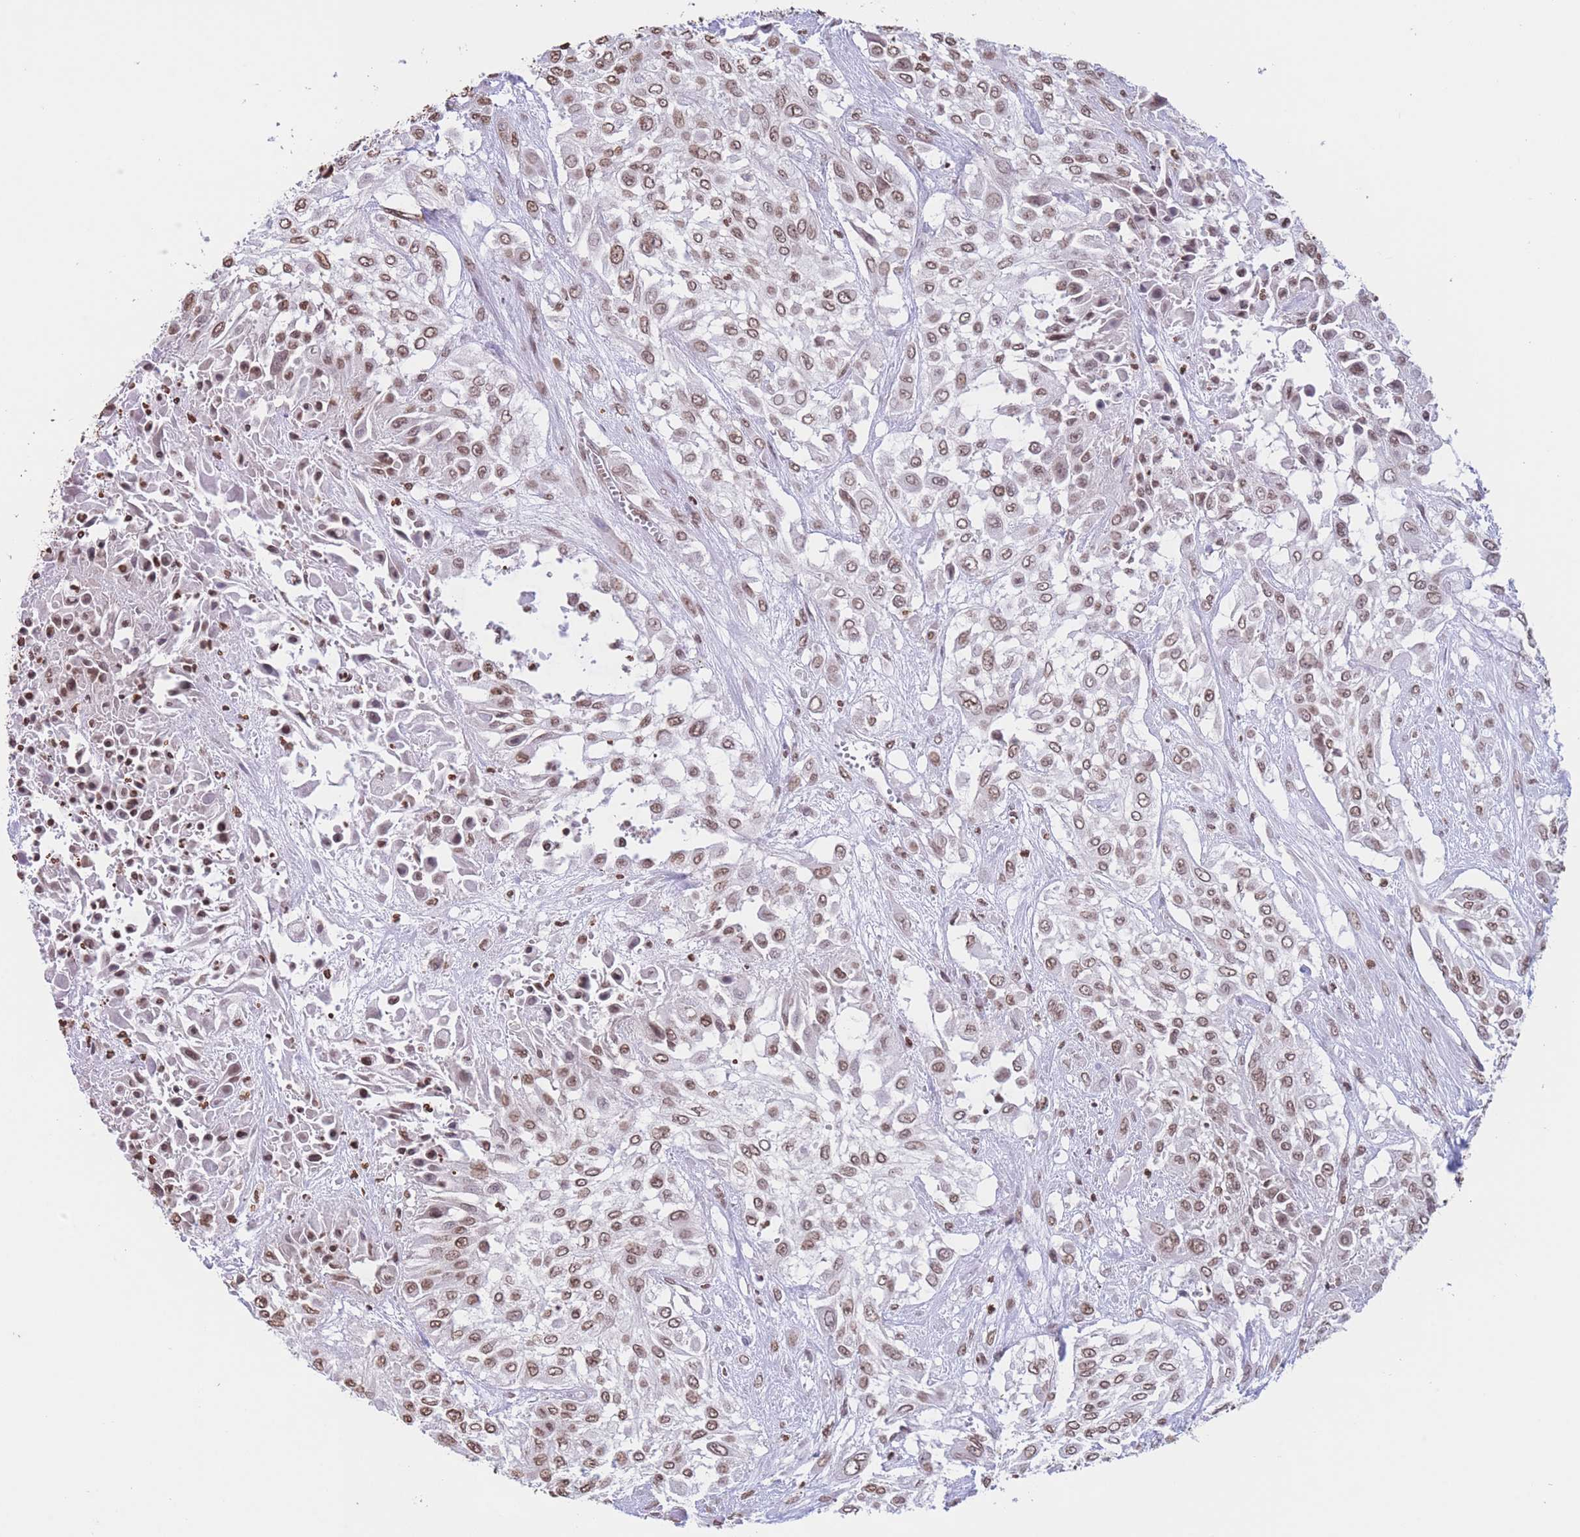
{"staining": {"intensity": "moderate", "quantity": ">75%", "location": "nuclear"}, "tissue": "urothelial cancer", "cell_type": "Tumor cells", "image_type": "cancer", "snomed": [{"axis": "morphology", "description": "Urothelial carcinoma, High grade"}, {"axis": "topography", "description": "Urinary bladder"}], "caption": "High-grade urothelial carcinoma stained with immunohistochemistry demonstrates moderate nuclear positivity in about >75% of tumor cells. (Brightfield microscopy of DAB IHC at high magnification).", "gene": "H2BC11", "patient": {"sex": "male", "age": 57}}